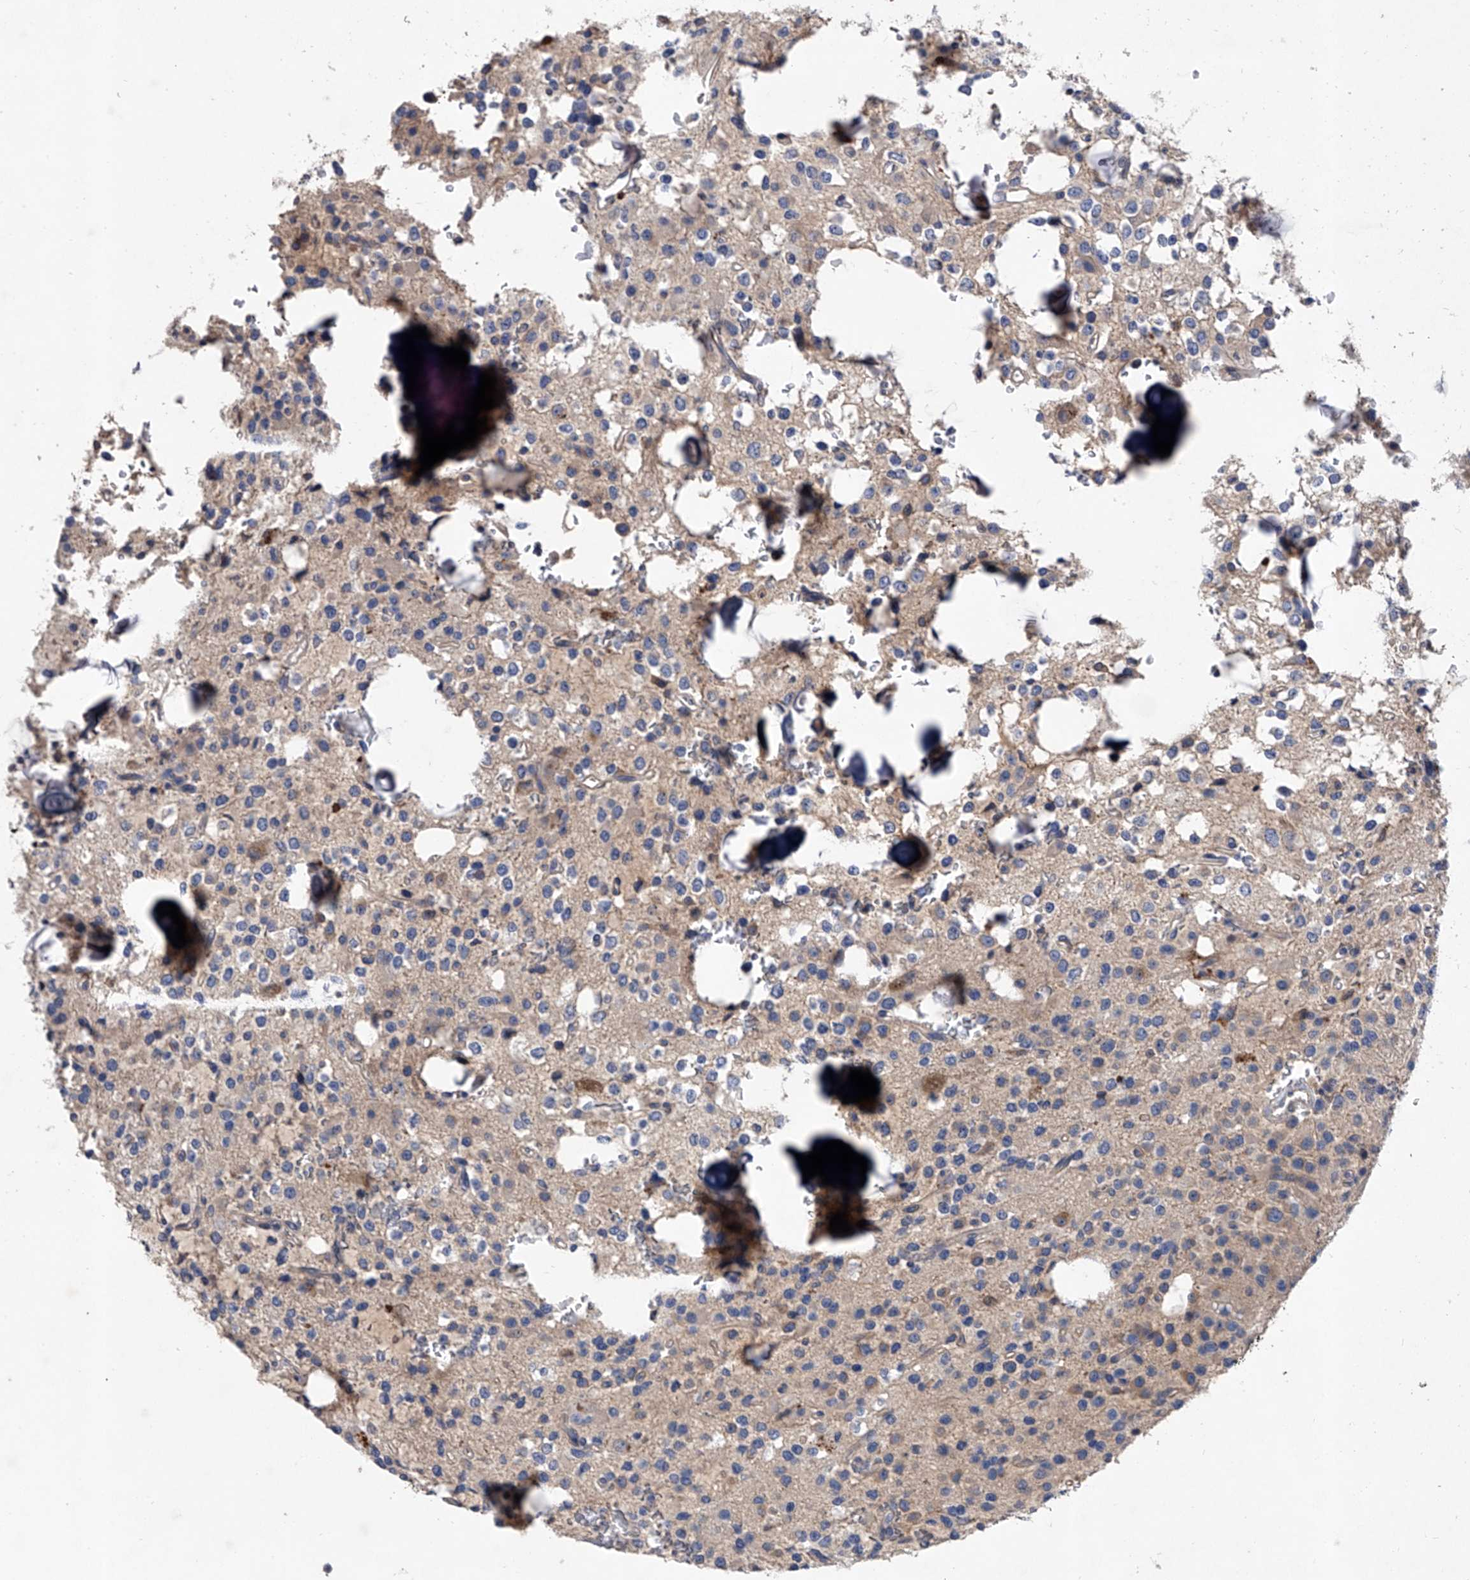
{"staining": {"intensity": "weak", "quantity": "<25%", "location": "cytoplasmic/membranous"}, "tissue": "glioma", "cell_type": "Tumor cells", "image_type": "cancer", "snomed": [{"axis": "morphology", "description": "Glioma, malignant, High grade"}, {"axis": "topography", "description": "Brain"}], "caption": "Immunohistochemistry (IHC) image of human glioma stained for a protein (brown), which shows no expression in tumor cells.", "gene": "C5", "patient": {"sex": "female", "age": 62}}